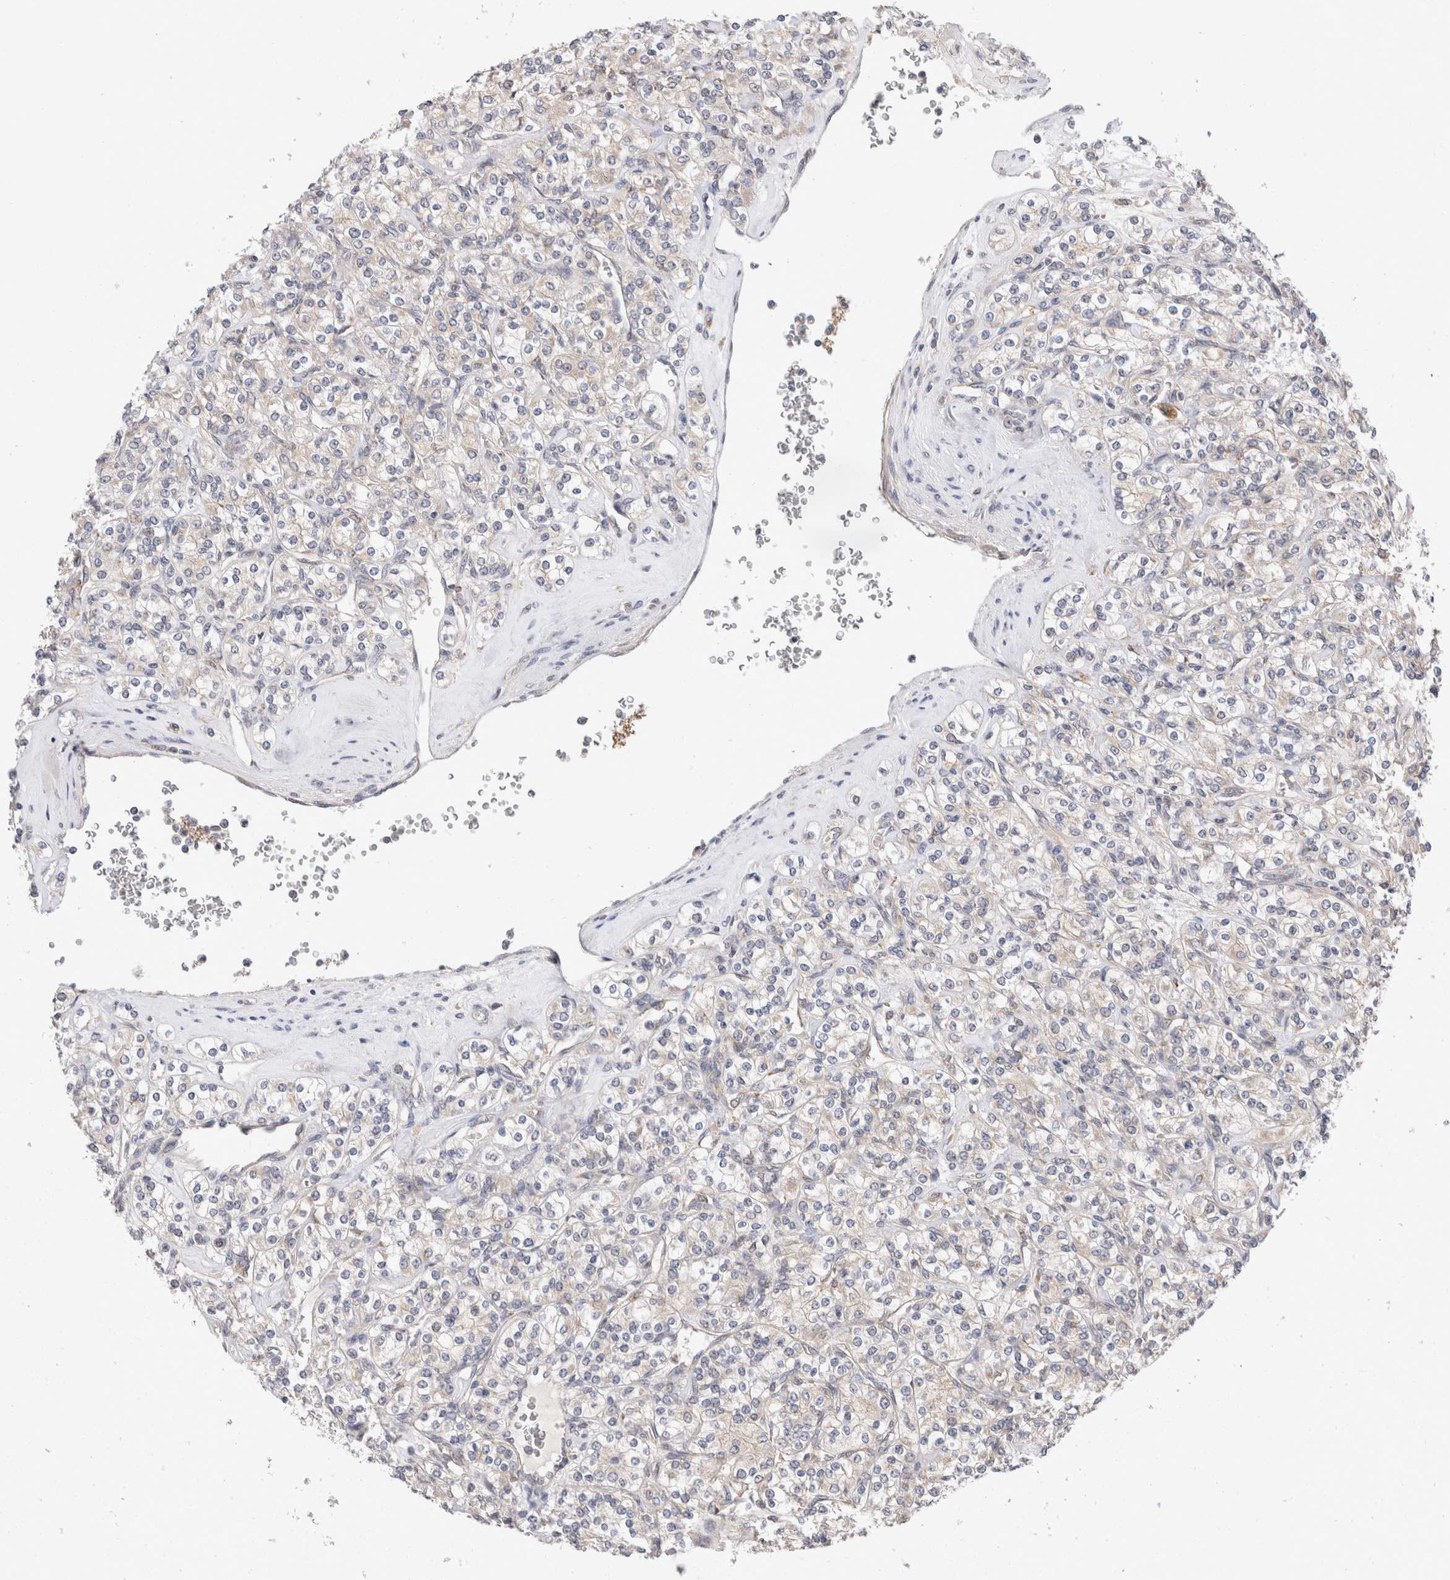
{"staining": {"intensity": "negative", "quantity": "none", "location": "none"}, "tissue": "renal cancer", "cell_type": "Tumor cells", "image_type": "cancer", "snomed": [{"axis": "morphology", "description": "Adenocarcinoma, NOS"}, {"axis": "topography", "description": "Kidney"}], "caption": "Immunohistochemistry micrograph of neoplastic tissue: renal cancer (adenocarcinoma) stained with DAB displays no significant protein staining in tumor cells. The staining is performed using DAB brown chromogen with nuclei counter-stained in using hematoxylin.", "gene": "SGK1", "patient": {"sex": "male", "age": 77}}